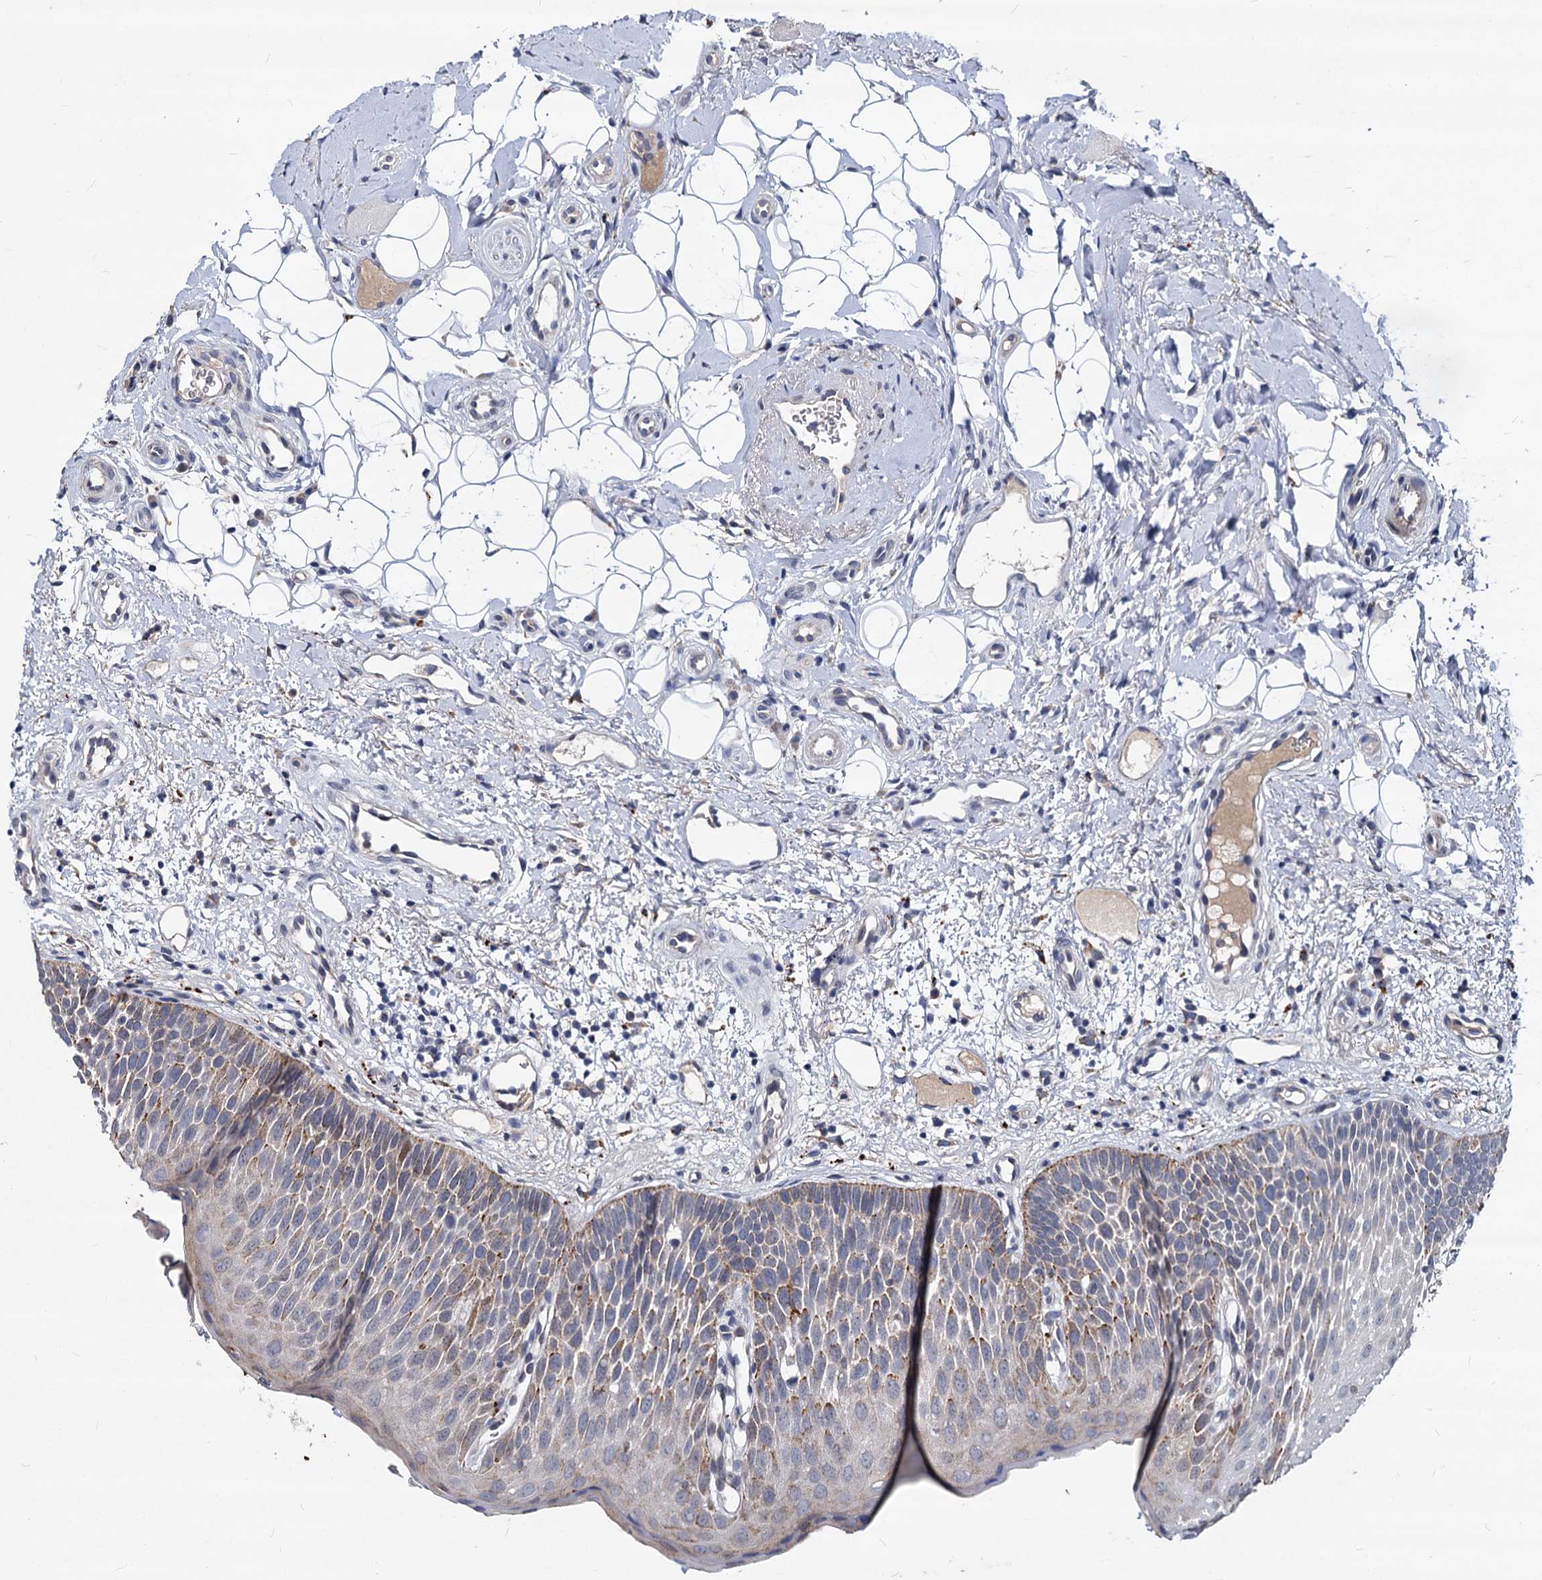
{"staining": {"intensity": "moderate", "quantity": "<25%", "location": "cytoplasmic/membranous"}, "tissue": "oral mucosa", "cell_type": "Squamous epithelial cells", "image_type": "normal", "snomed": [{"axis": "morphology", "description": "No evidence of malignacy"}, {"axis": "topography", "description": "Oral tissue"}, {"axis": "topography", "description": "Head-Neck"}], "caption": "Immunohistochemical staining of unremarkable human oral mucosa shows low levels of moderate cytoplasmic/membranous staining in about <25% of squamous epithelial cells. The staining was performed using DAB, with brown indicating positive protein expression. Nuclei are stained blue with hematoxylin.", "gene": "C11orf86", "patient": {"sex": "male", "age": 68}}